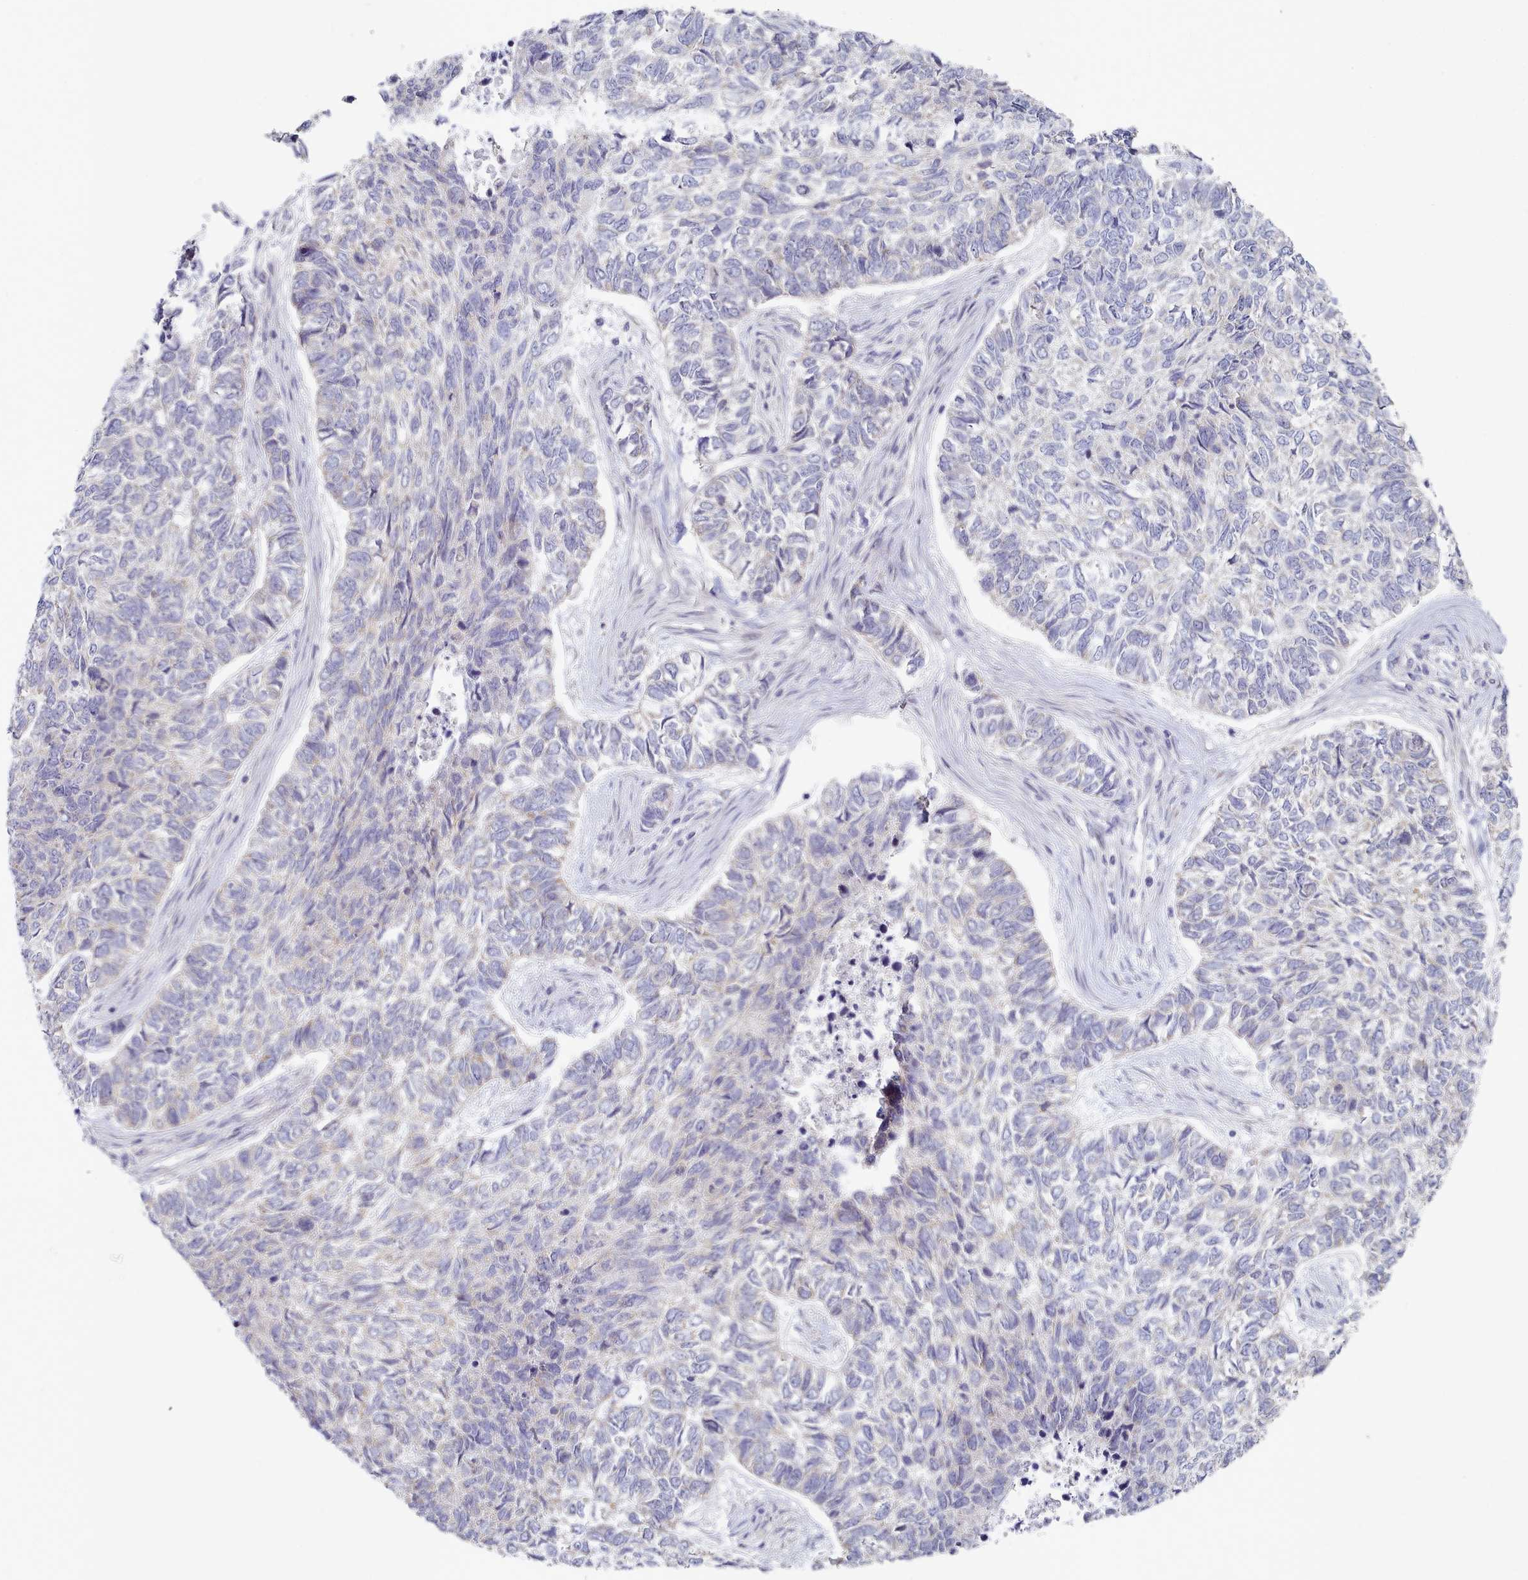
{"staining": {"intensity": "negative", "quantity": "none", "location": "none"}, "tissue": "skin cancer", "cell_type": "Tumor cells", "image_type": "cancer", "snomed": [{"axis": "morphology", "description": "Basal cell carcinoma"}, {"axis": "topography", "description": "Skin"}], "caption": "This photomicrograph is of skin cancer stained with immunohistochemistry to label a protein in brown with the nuclei are counter-stained blue. There is no expression in tumor cells.", "gene": "TYW1B", "patient": {"sex": "female", "age": 65}}